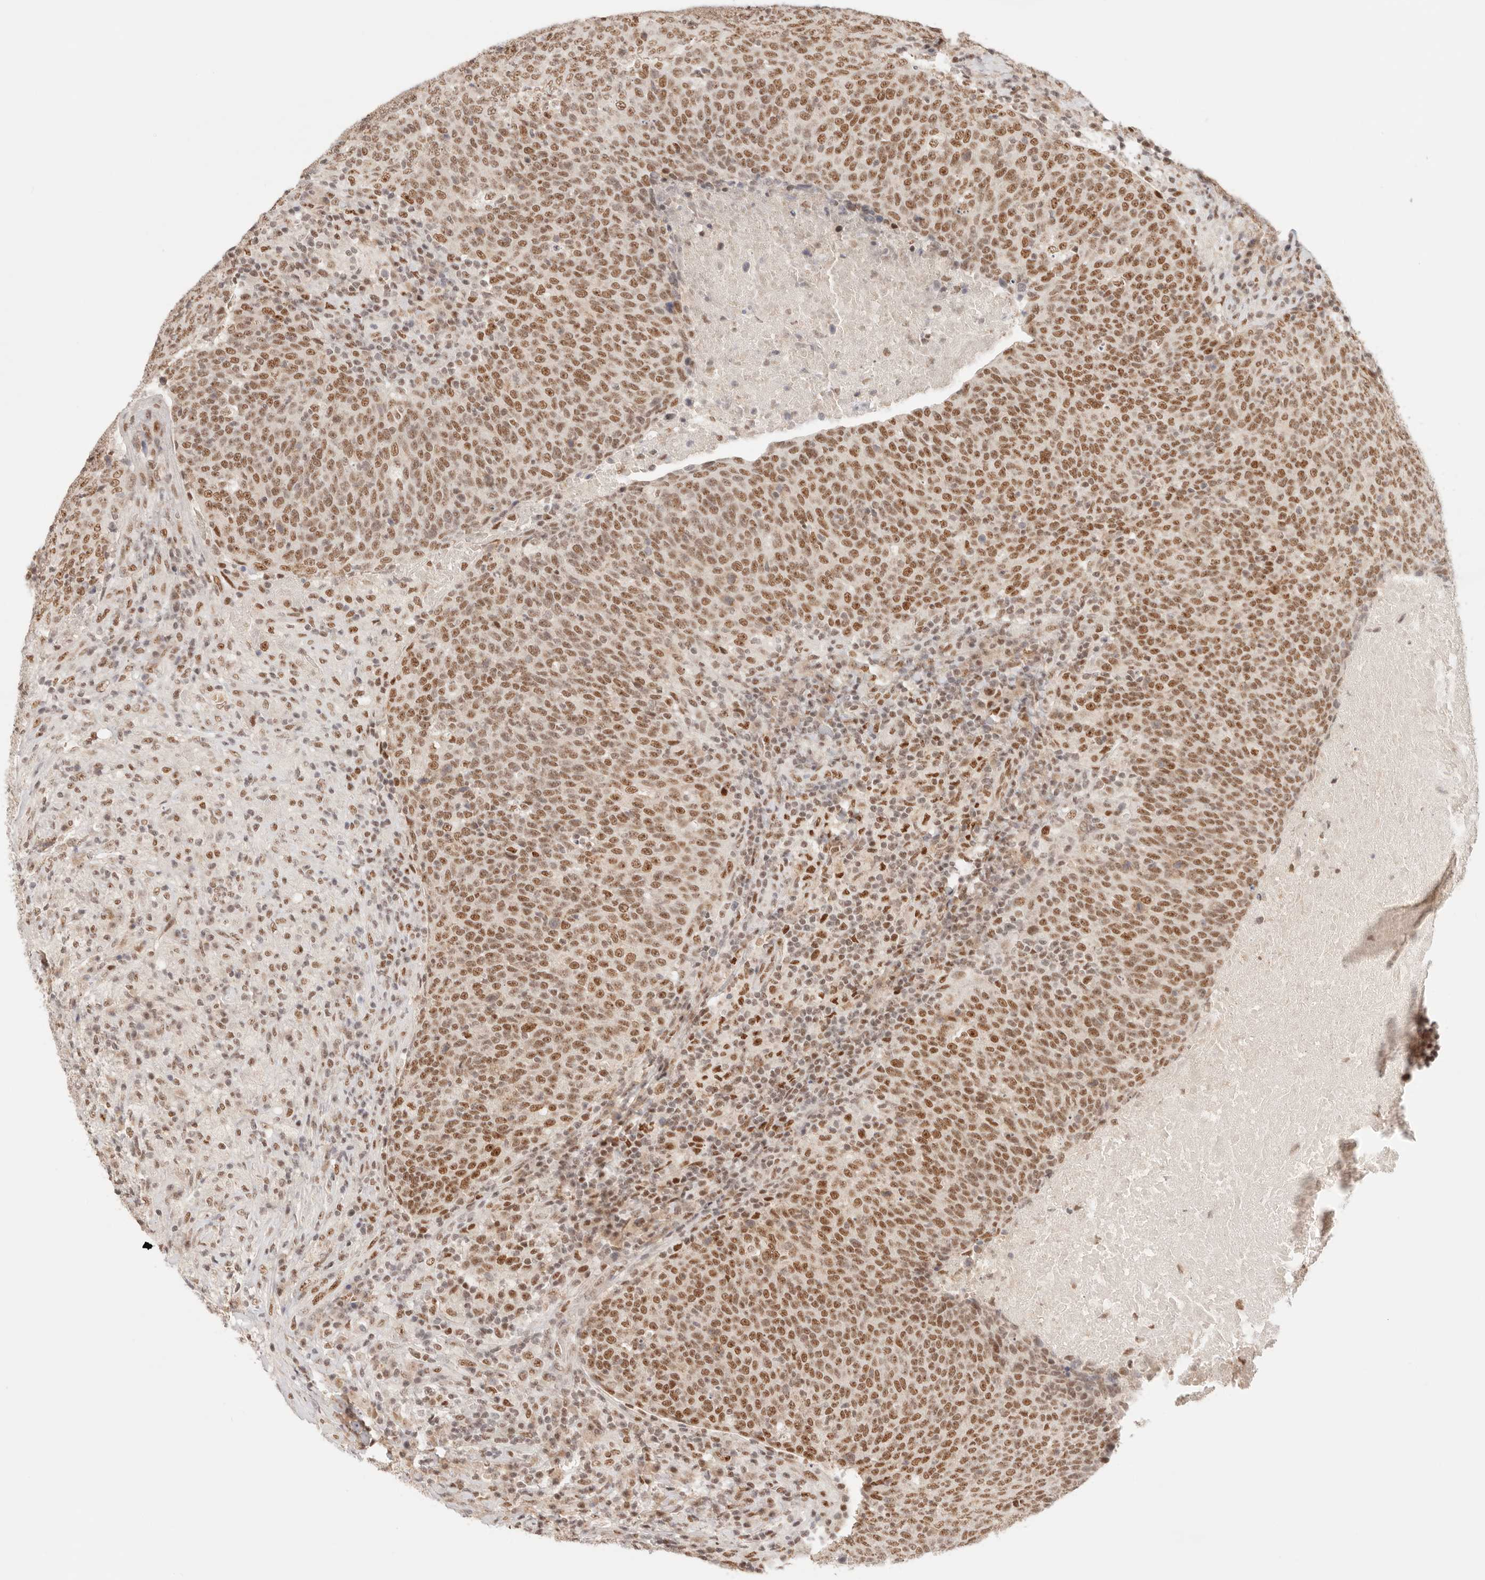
{"staining": {"intensity": "moderate", "quantity": ">75%", "location": "nuclear"}, "tissue": "head and neck cancer", "cell_type": "Tumor cells", "image_type": "cancer", "snomed": [{"axis": "morphology", "description": "Squamous cell carcinoma, NOS"}, {"axis": "morphology", "description": "Squamous cell carcinoma, metastatic, NOS"}, {"axis": "topography", "description": "Lymph node"}, {"axis": "topography", "description": "Head-Neck"}], "caption": "A high-resolution photomicrograph shows immunohistochemistry (IHC) staining of head and neck cancer (squamous cell carcinoma), which reveals moderate nuclear staining in about >75% of tumor cells.", "gene": "GTF2E2", "patient": {"sex": "male", "age": 62}}